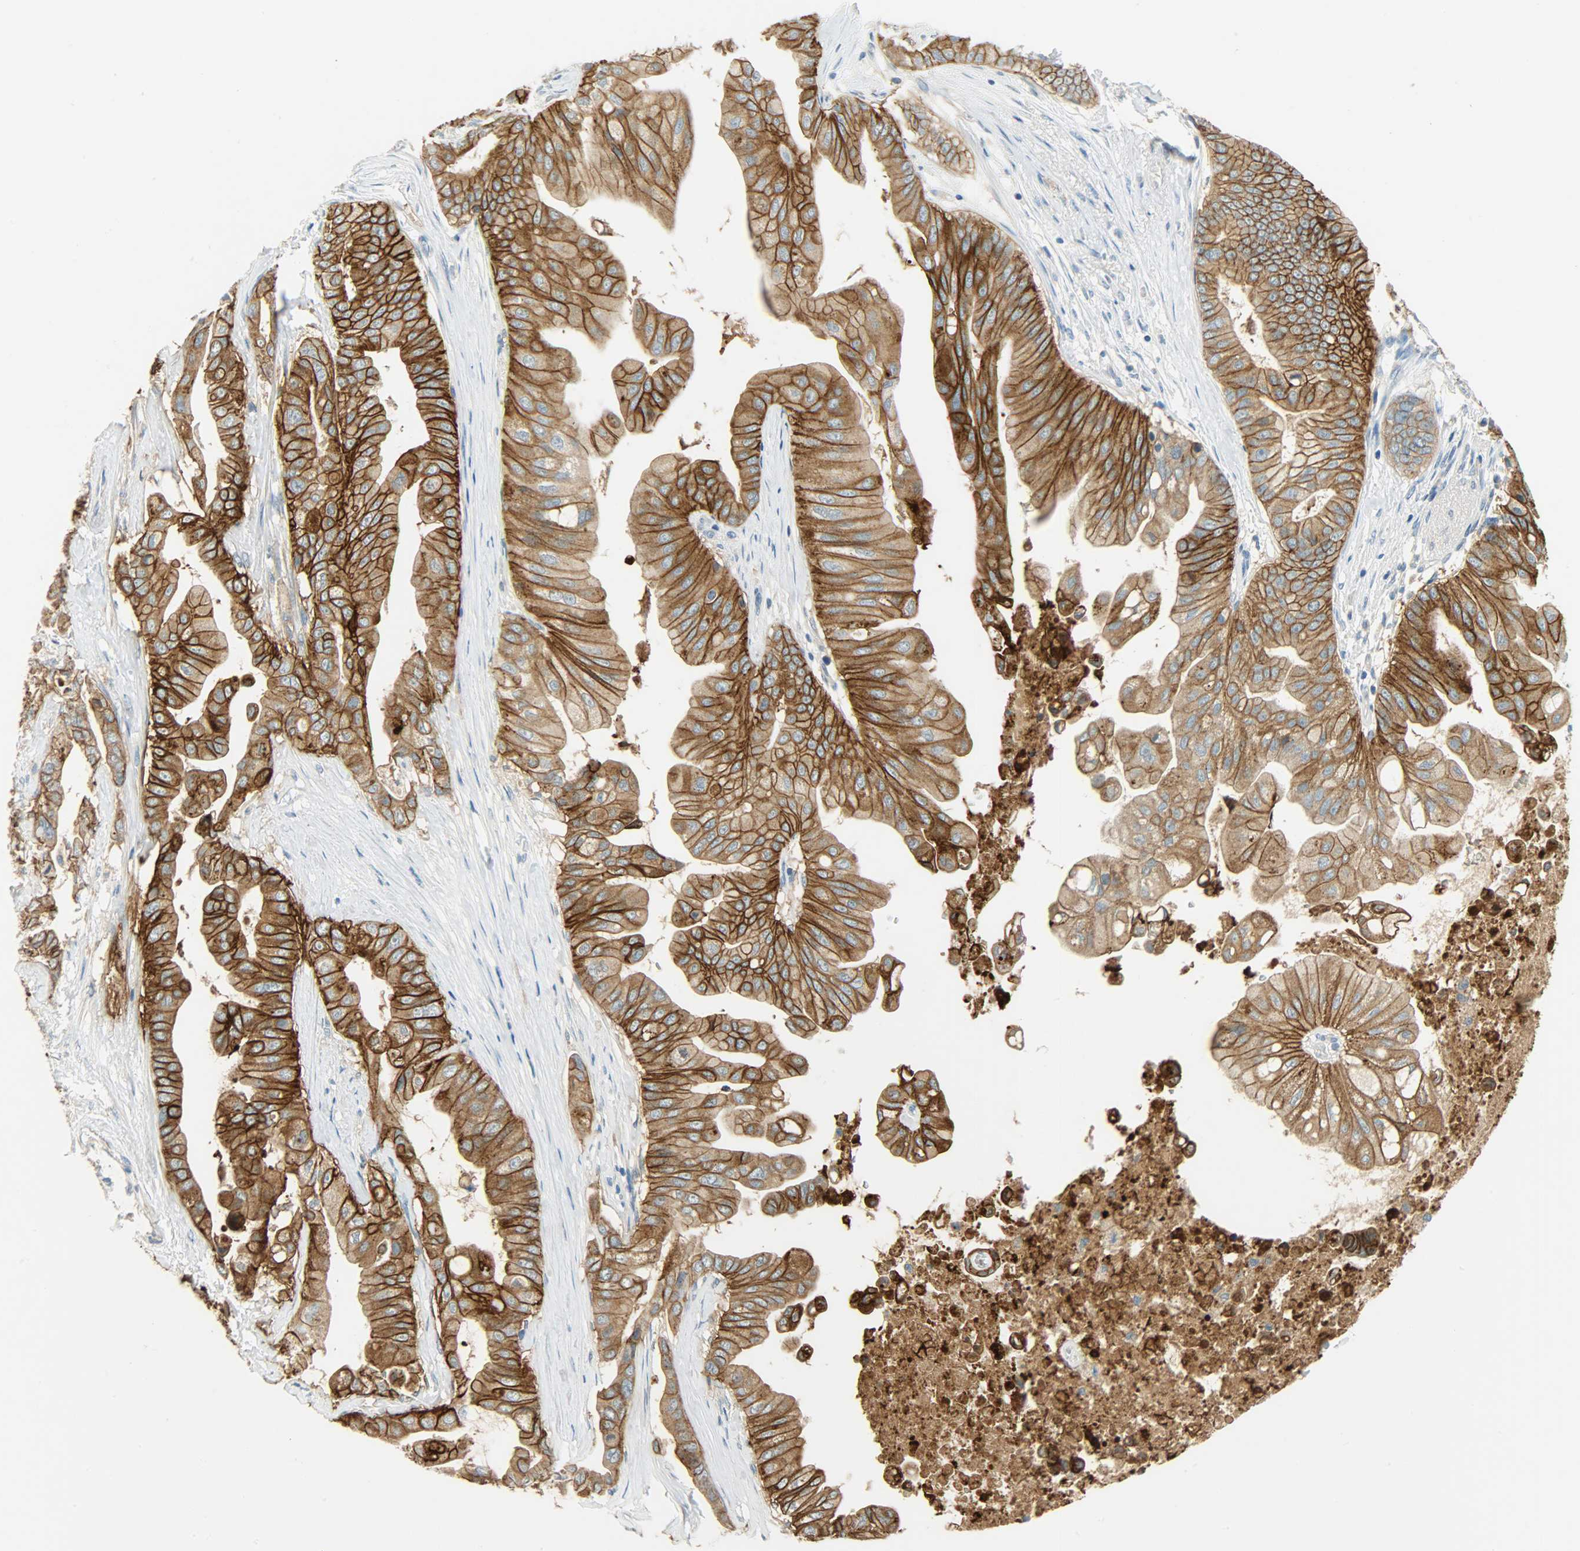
{"staining": {"intensity": "strong", "quantity": ">75%", "location": "cytoplasmic/membranous"}, "tissue": "pancreatic cancer", "cell_type": "Tumor cells", "image_type": "cancer", "snomed": [{"axis": "morphology", "description": "Adenocarcinoma, NOS"}, {"axis": "topography", "description": "Pancreas"}], "caption": "Protein analysis of pancreatic cancer tissue shows strong cytoplasmic/membranous positivity in about >75% of tumor cells.", "gene": "DSG2", "patient": {"sex": "female", "age": 75}}